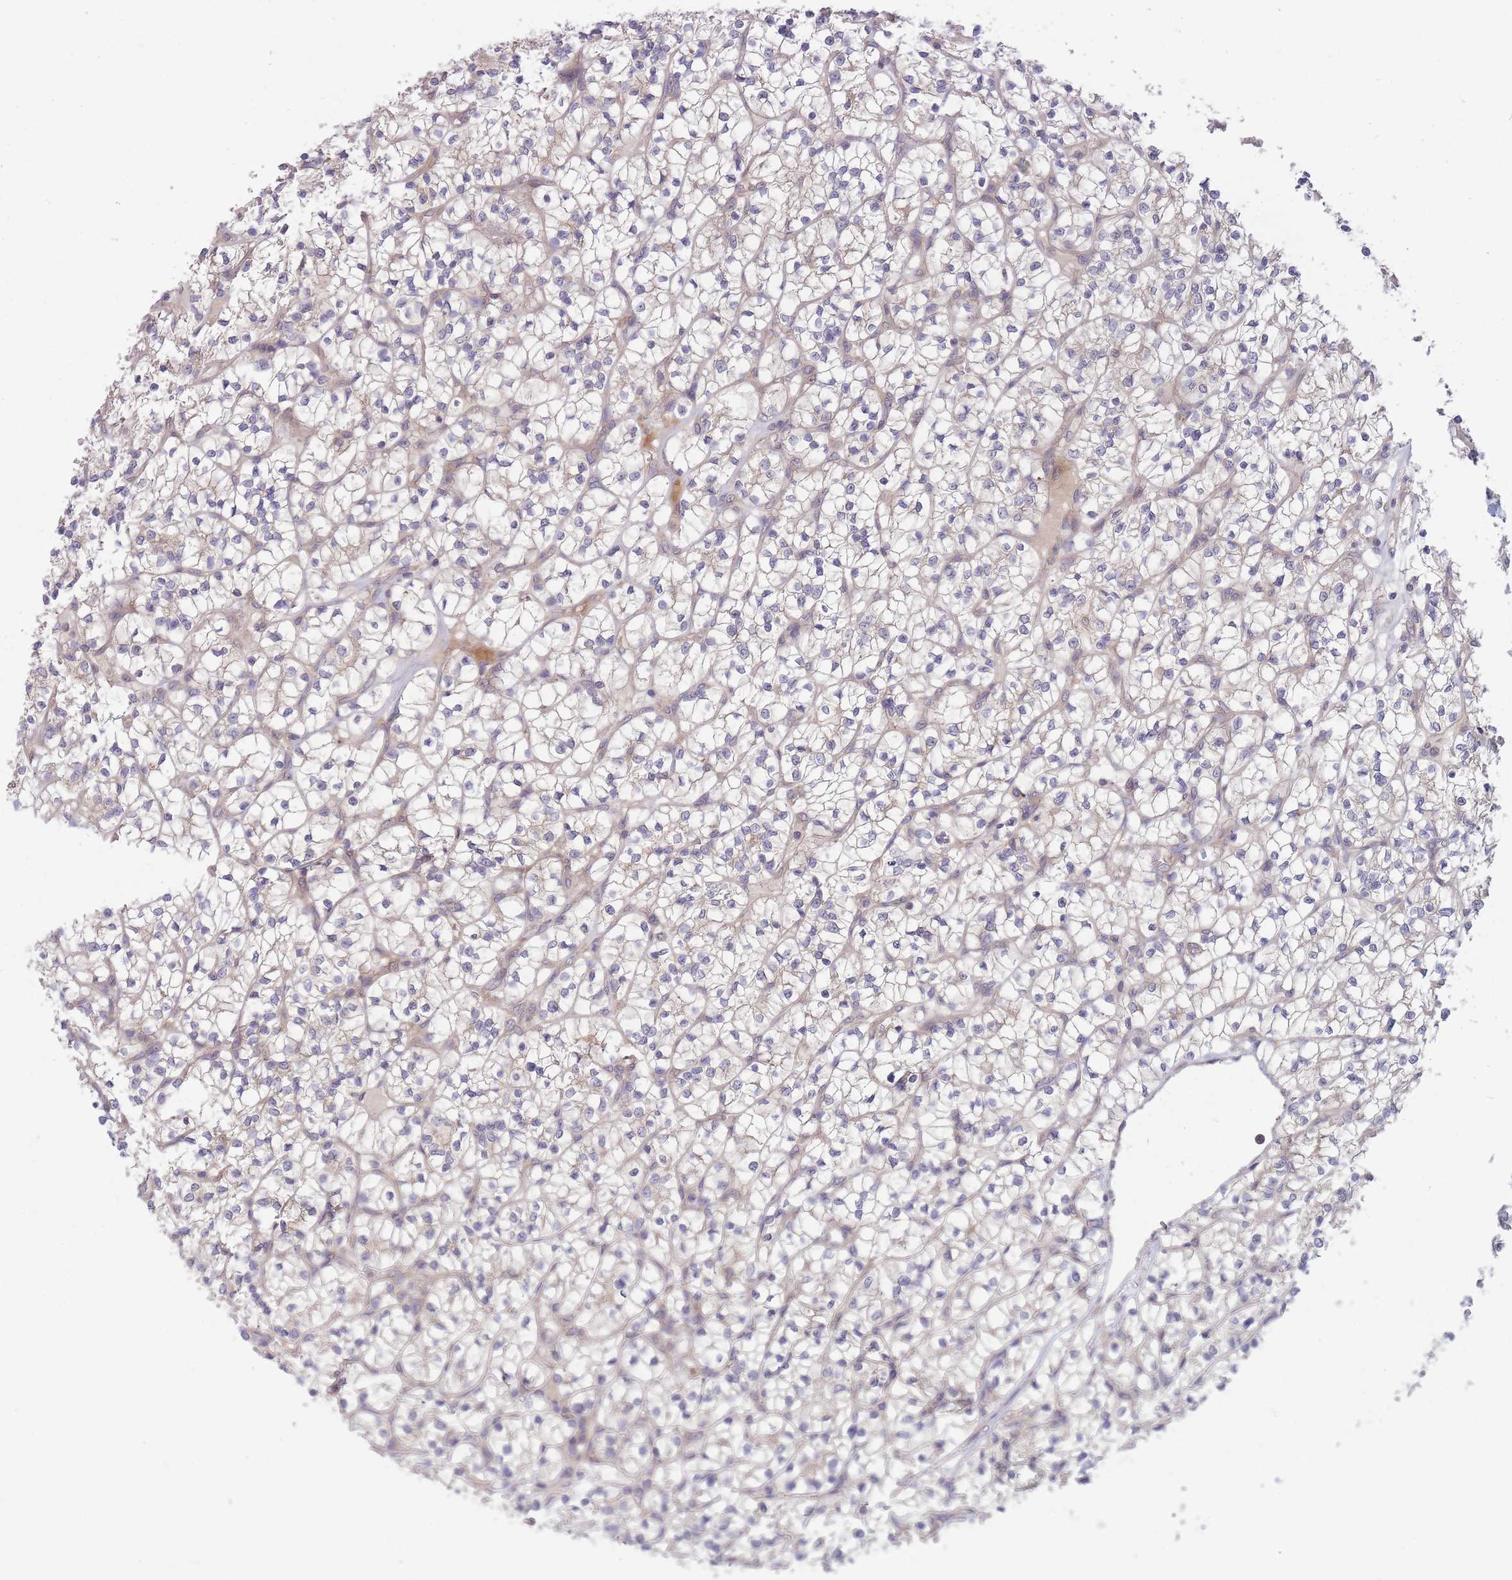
{"staining": {"intensity": "negative", "quantity": "none", "location": "none"}, "tissue": "renal cancer", "cell_type": "Tumor cells", "image_type": "cancer", "snomed": [{"axis": "morphology", "description": "Adenocarcinoma, NOS"}, {"axis": "topography", "description": "Kidney"}], "caption": "Tumor cells are negative for protein expression in human renal cancer (adenocarcinoma).", "gene": "PFDN6", "patient": {"sex": "female", "age": 64}}